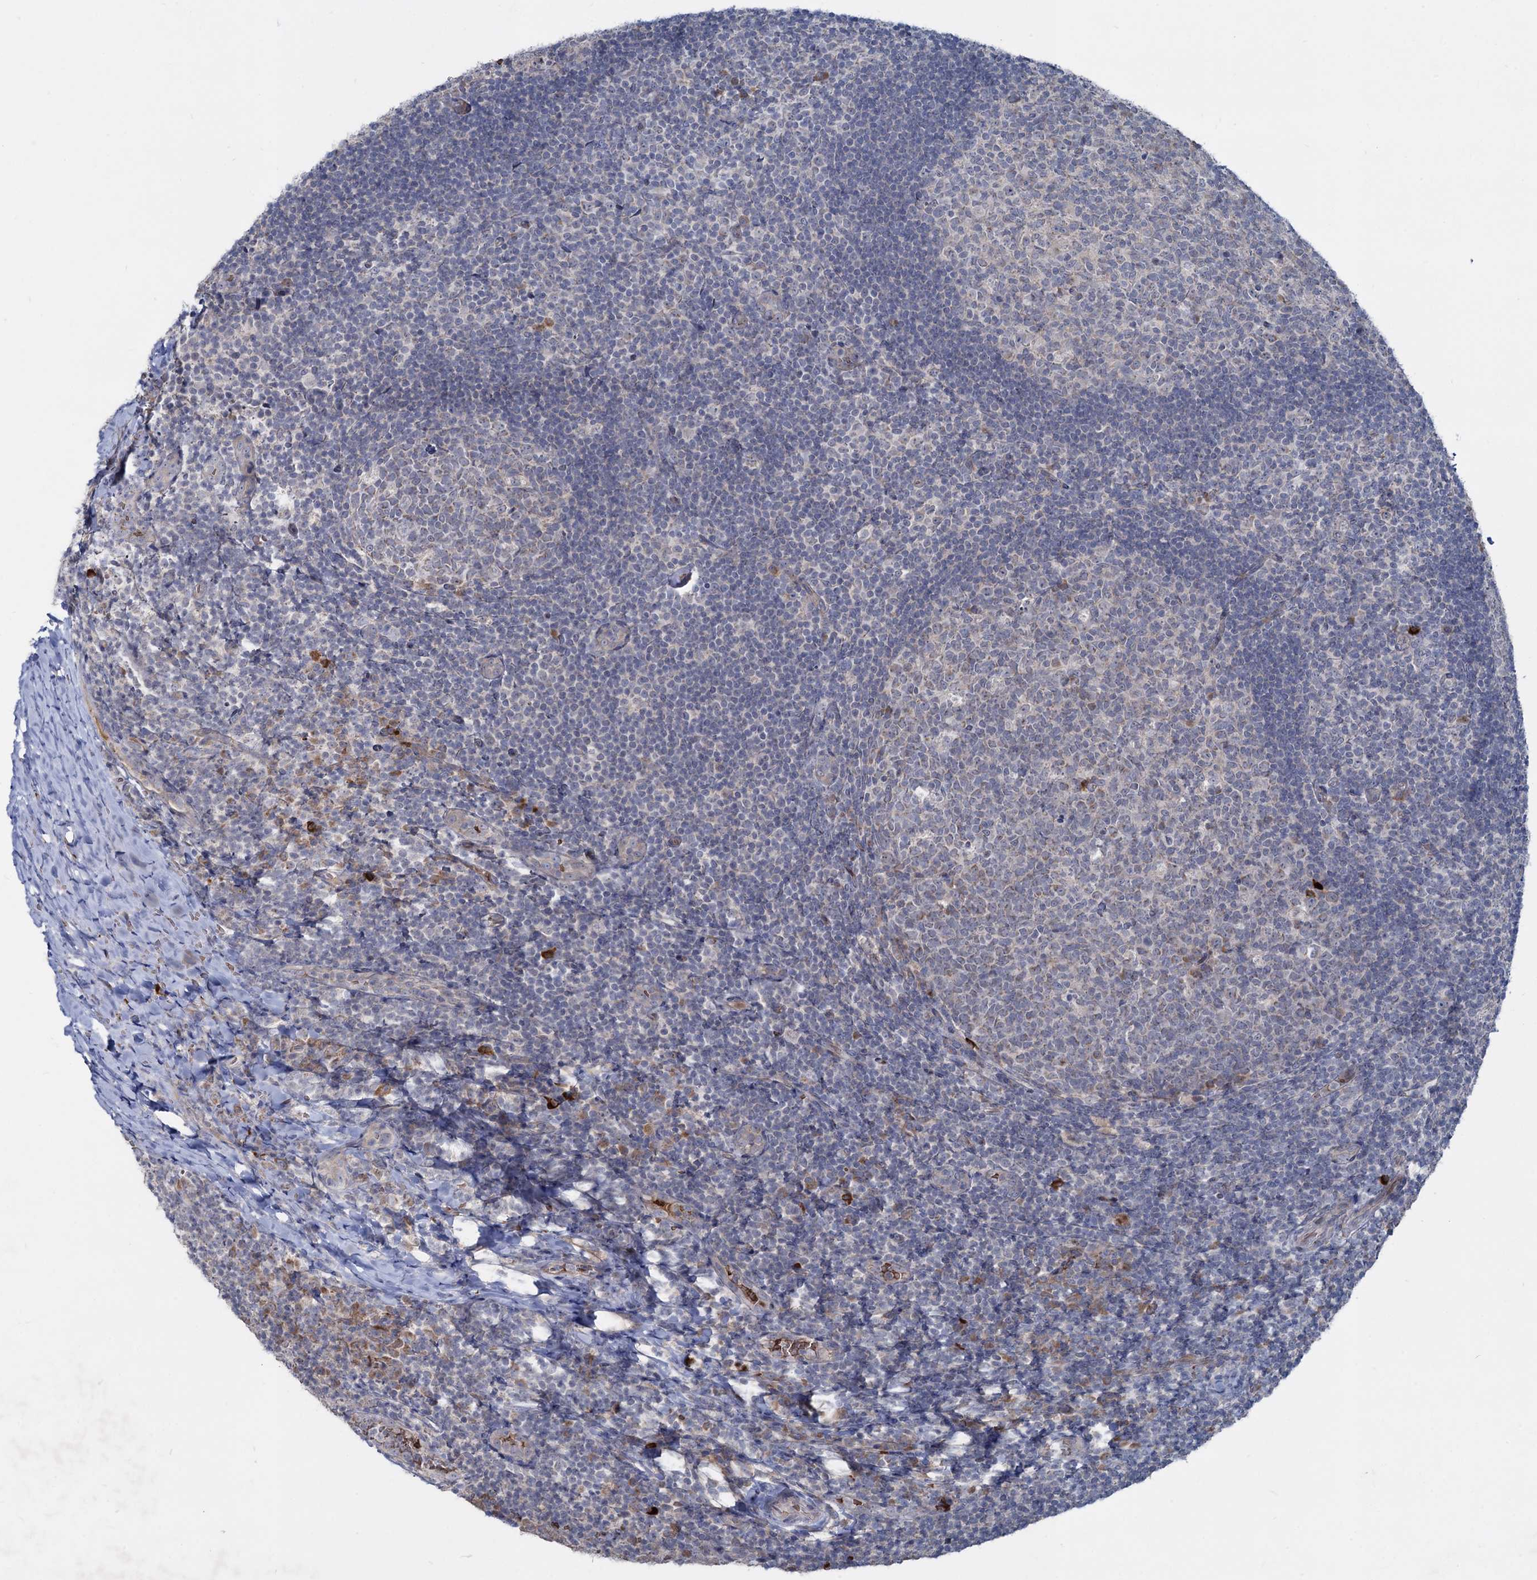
{"staining": {"intensity": "negative", "quantity": "none", "location": "none"}, "tissue": "tonsil", "cell_type": "Germinal center cells", "image_type": "normal", "snomed": [{"axis": "morphology", "description": "Normal tissue, NOS"}, {"axis": "topography", "description": "Tonsil"}], "caption": "The photomicrograph shows no significant positivity in germinal center cells of tonsil. (IHC, brightfield microscopy, high magnification).", "gene": "RNF6", "patient": {"sex": "male", "age": 17}}